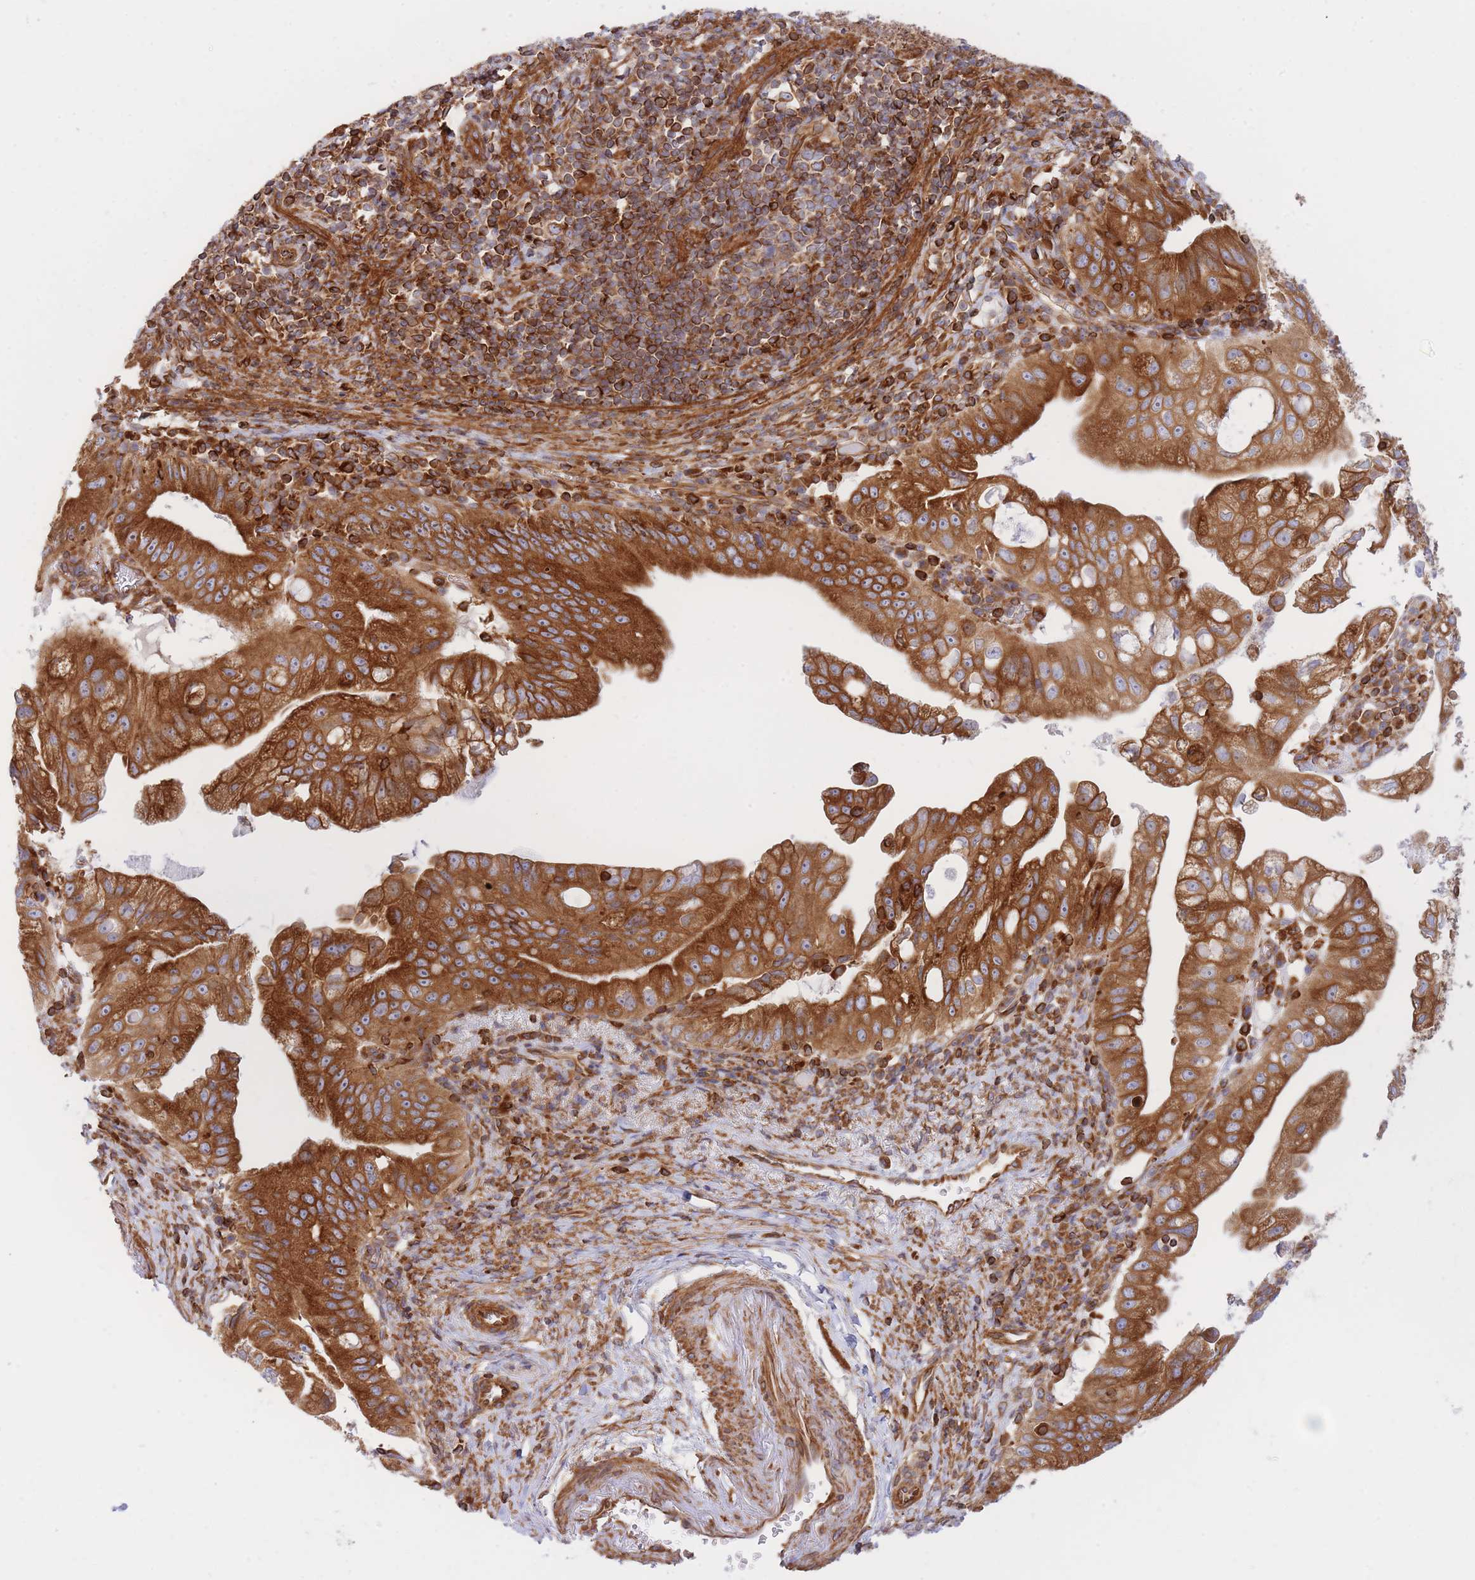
{"staining": {"intensity": "strong", "quantity": ">75%", "location": "cytoplasmic/membranous"}, "tissue": "pancreatic cancer", "cell_type": "Tumor cells", "image_type": "cancer", "snomed": [{"axis": "morphology", "description": "Adenocarcinoma, NOS"}, {"axis": "topography", "description": "Pancreas"}], "caption": "A brown stain shows strong cytoplasmic/membranous staining of a protein in pancreatic cancer tumor cells.", "gene": "REM1", "patient": {"sex": "male", "age": 70}}